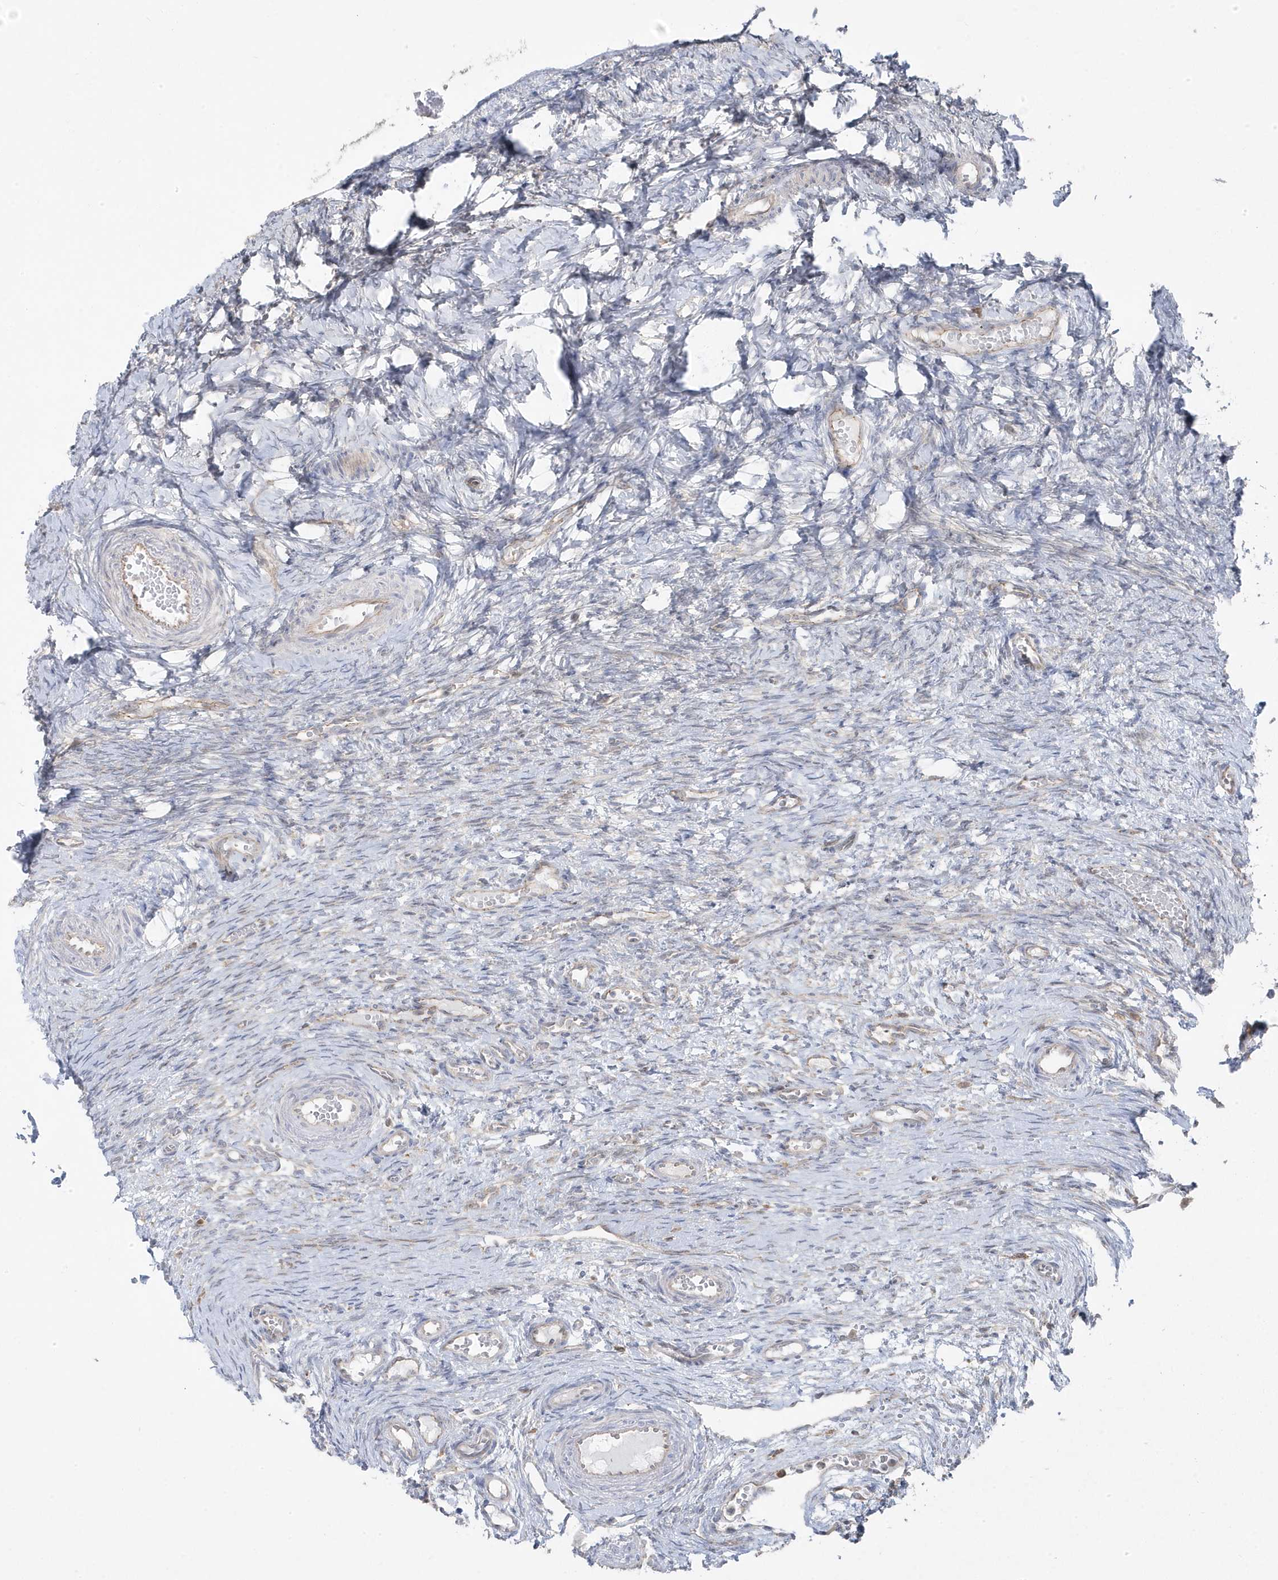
{"staining": {"intensity": "negative", "quantity": "none", "location": "none"}, "tissue": "ovary", "cell_type": "Ovarian stroma cells", "image_type": "normal", "snomed": [{"axis": "morphology", "description": "Adenocarcinoma, NOS"}, {"axis": "topography", "description": "Endometrium"}], "caption": "Ovarian stroma cells are negative for brown protein staining in normal ovary. (DAB IHC visualized using brightfield microscopy, high magnification).", "gene": "ZNF654", "patient": {"sex": "female", "age": 32}}